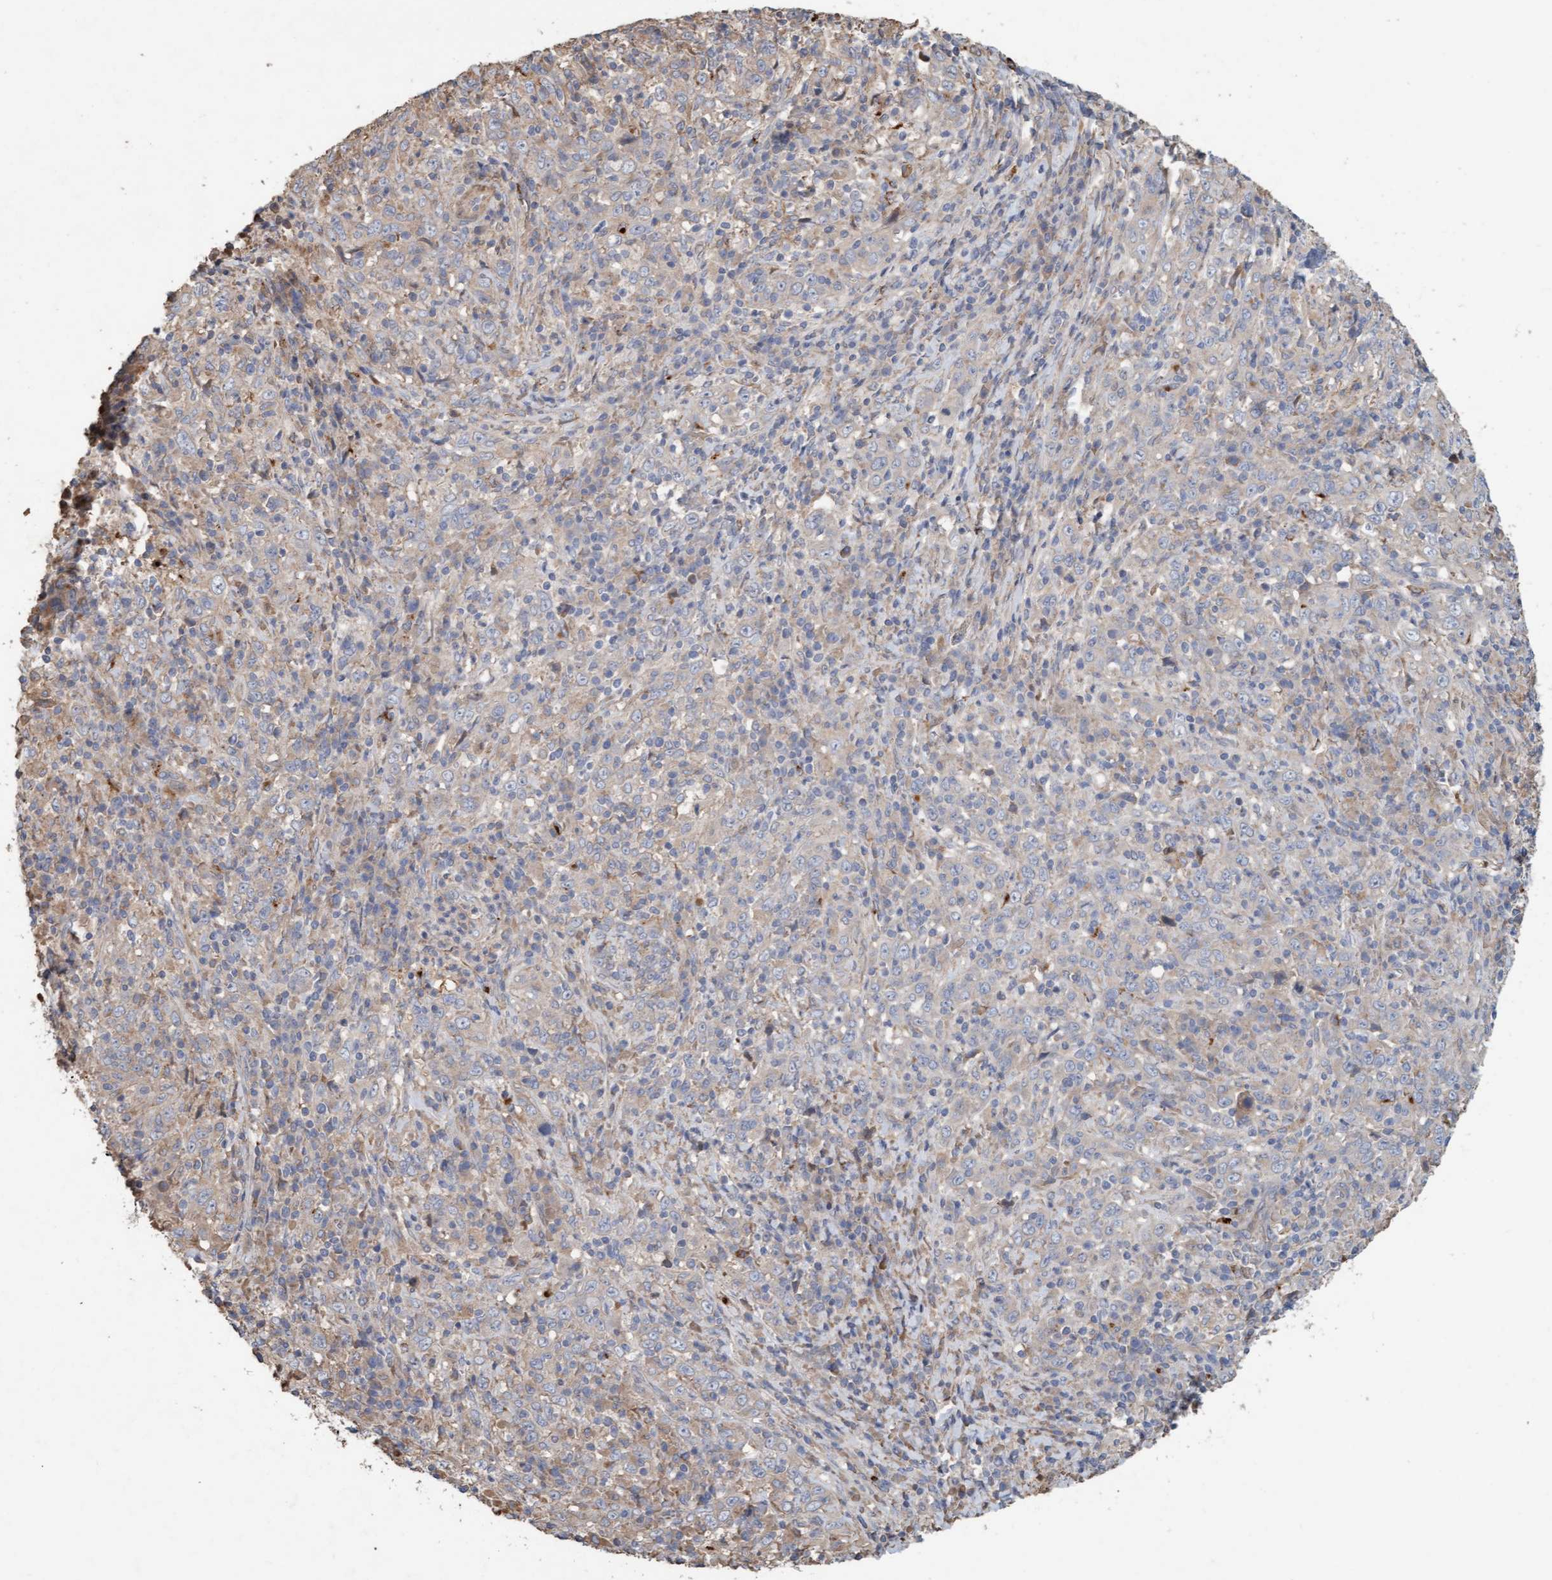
{"staining": {"intensity": "weak", "quantity": "<25%", "location": "cytoplasmic/membranous"}, "tissue": "cervical cancer", "cell_type": "Tumor cells", "image_type": "cancer", "snomed": [{"axis": "morphology", "description": "Squamous cell carcinoma, NOS"}, {"axis": "topography", "description": "Cervix"}], "caption": "Immunohistochemistry image of cervical squamous cell carcinoma stained for a protein (brown), which reveals no staining in tumor cells.", "gene": "LONRF1", "patient": {"sex": "female", "age": 46}}